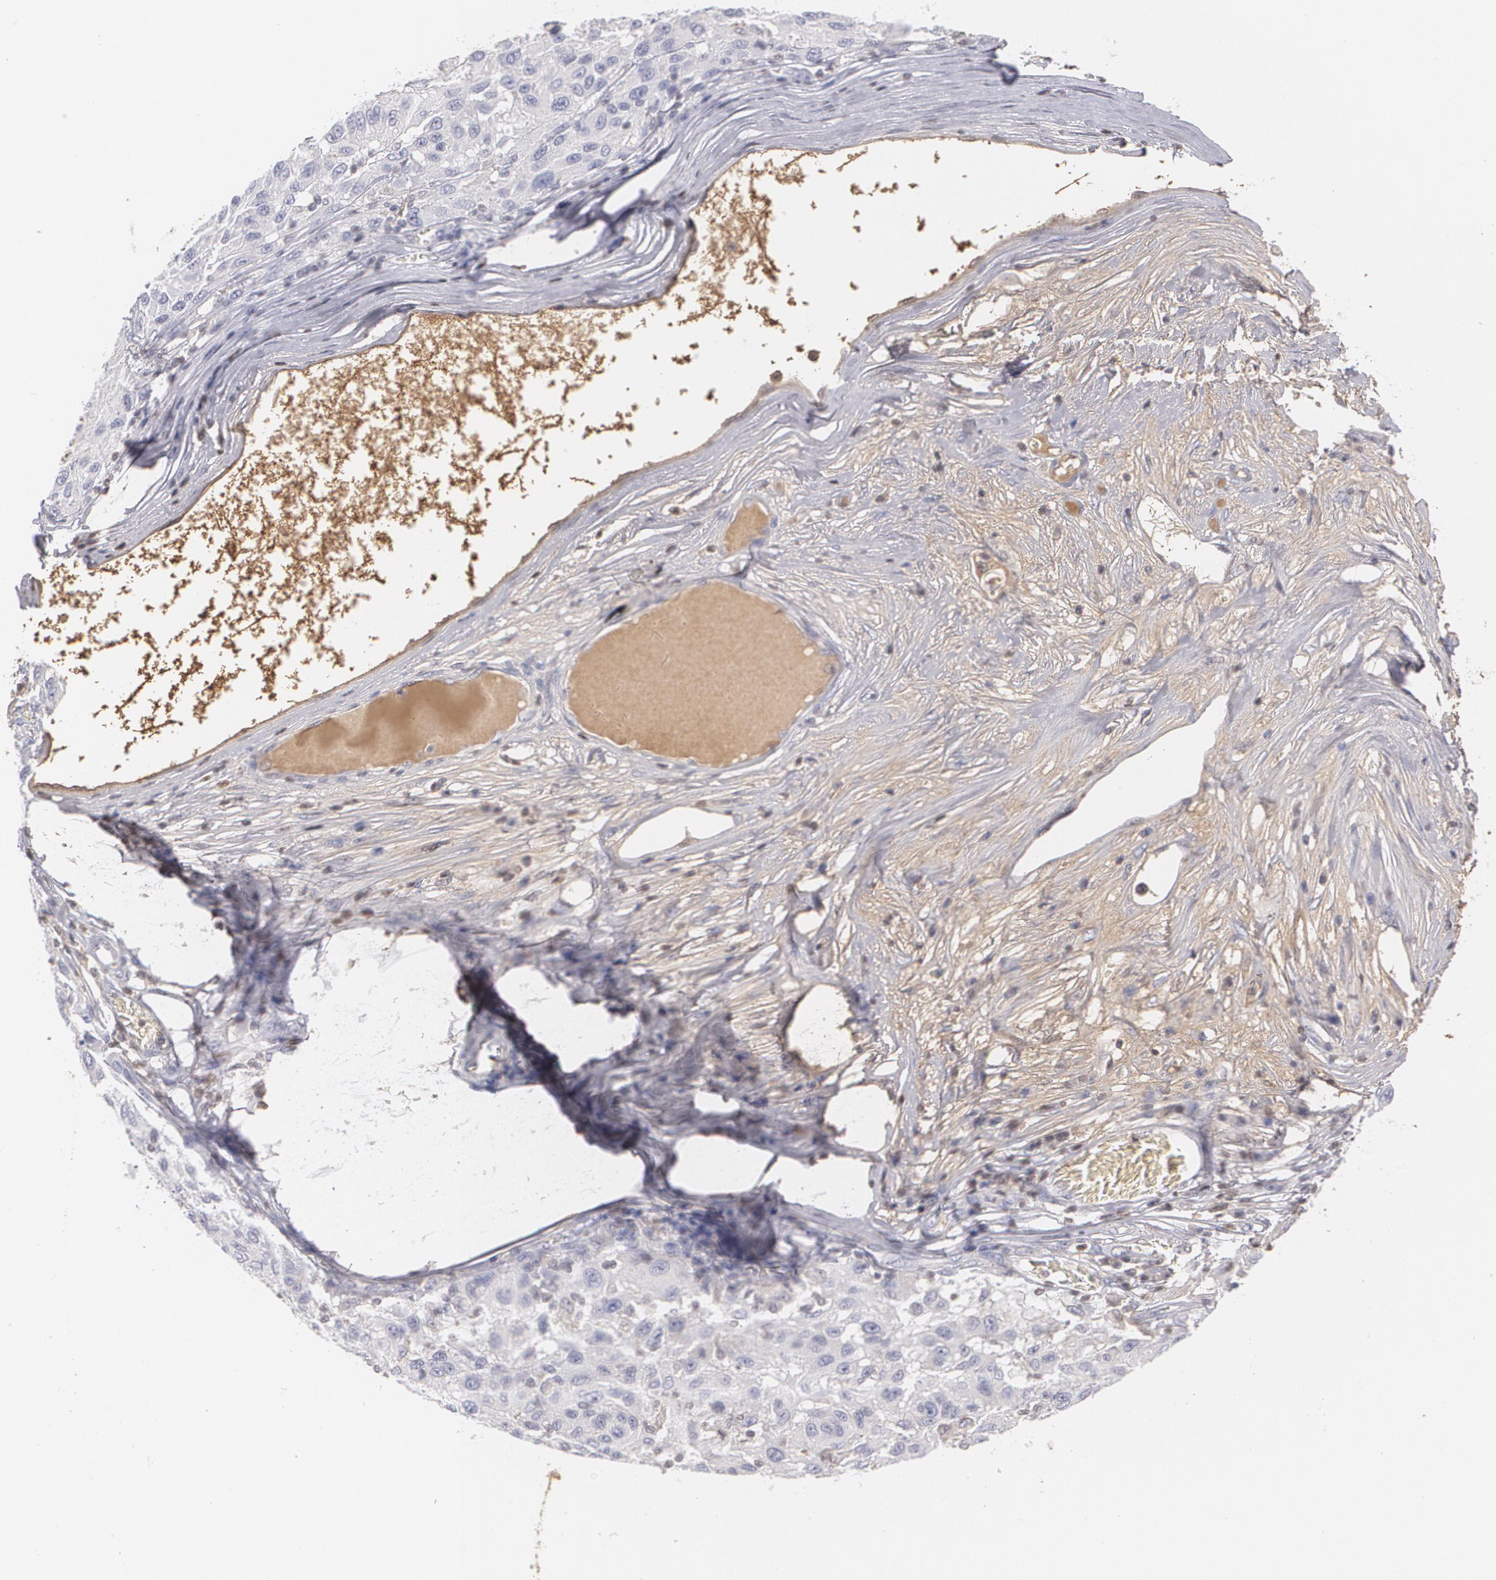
{"staining": {"intensity": "negative", "quantity": "none", "location": "none"}, "tissue": "melanoma", "cell_type": "Tumor cells", "image_type": "cancer", "snomed": [{"axis": "morphology", "description": "Malignant melanoma, NOS"}, {"axis": "topography", "description": "Skin"}], "caption": "IHC of malignant melanoma exhibits no staining in tumor cells.", "gene": "SERPINA1", "patient": {"sex": "female", "age": 77}}